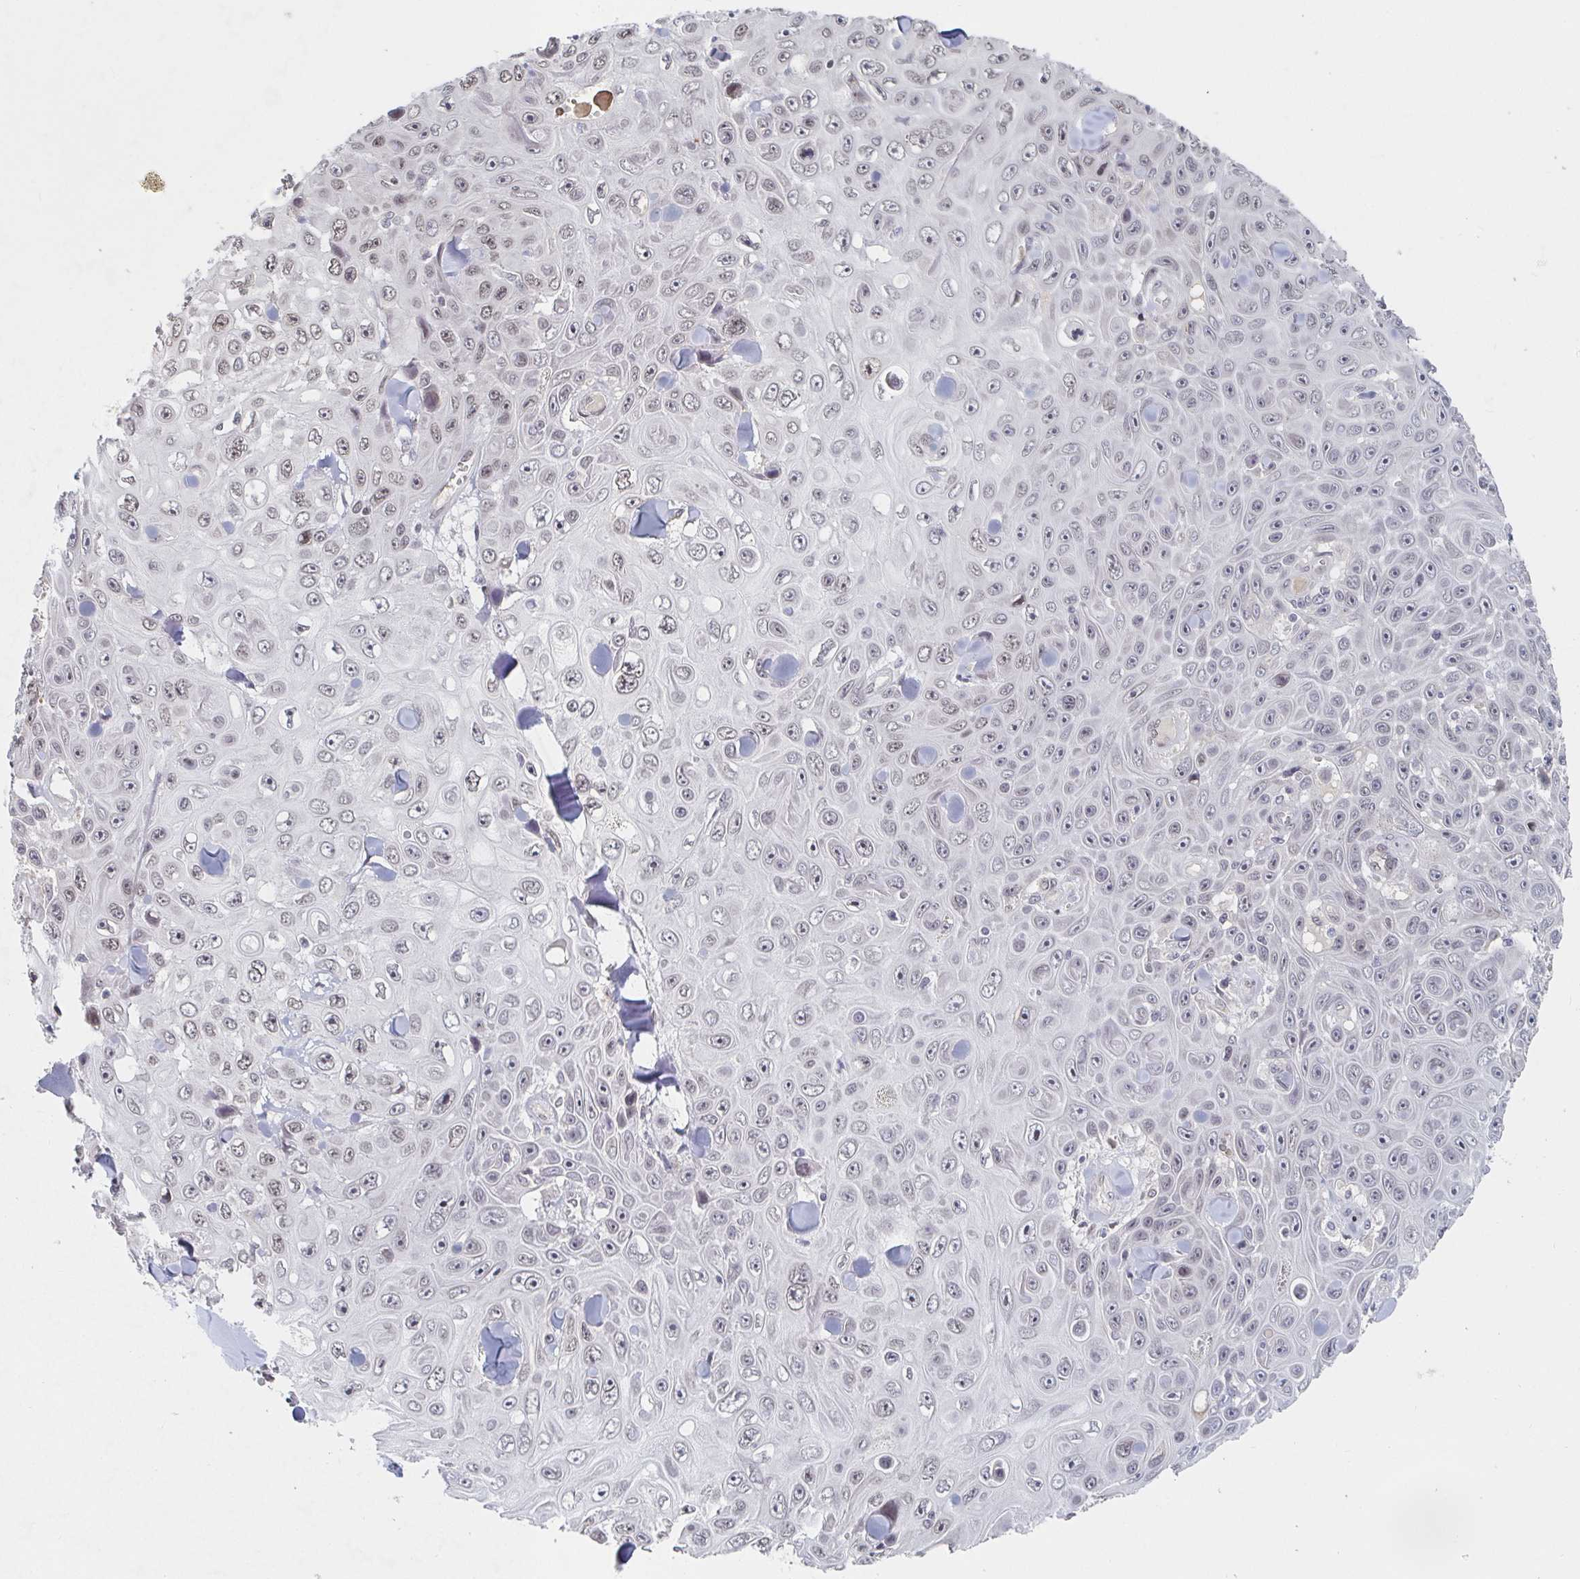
{"staining": {"intensity": "weak", "quantity": "<25%", "location": "nuclear"}, "tissue": "skin cancer", "cell_type": "Tumor cells", "image_type": "cancer", "snomed": [{"axis": "morphology", "description": "Squamous cell carcinoma, NOS"}, {"axis": "topography", "description": "Skin"}], "caption": "Skin cancer (squamous cell carcinoma) was stained to show a protein in brown. There is no significant staining in tumor cells.", "gene": "CHD2", "patient": {"sex": "male", "age": 82}}